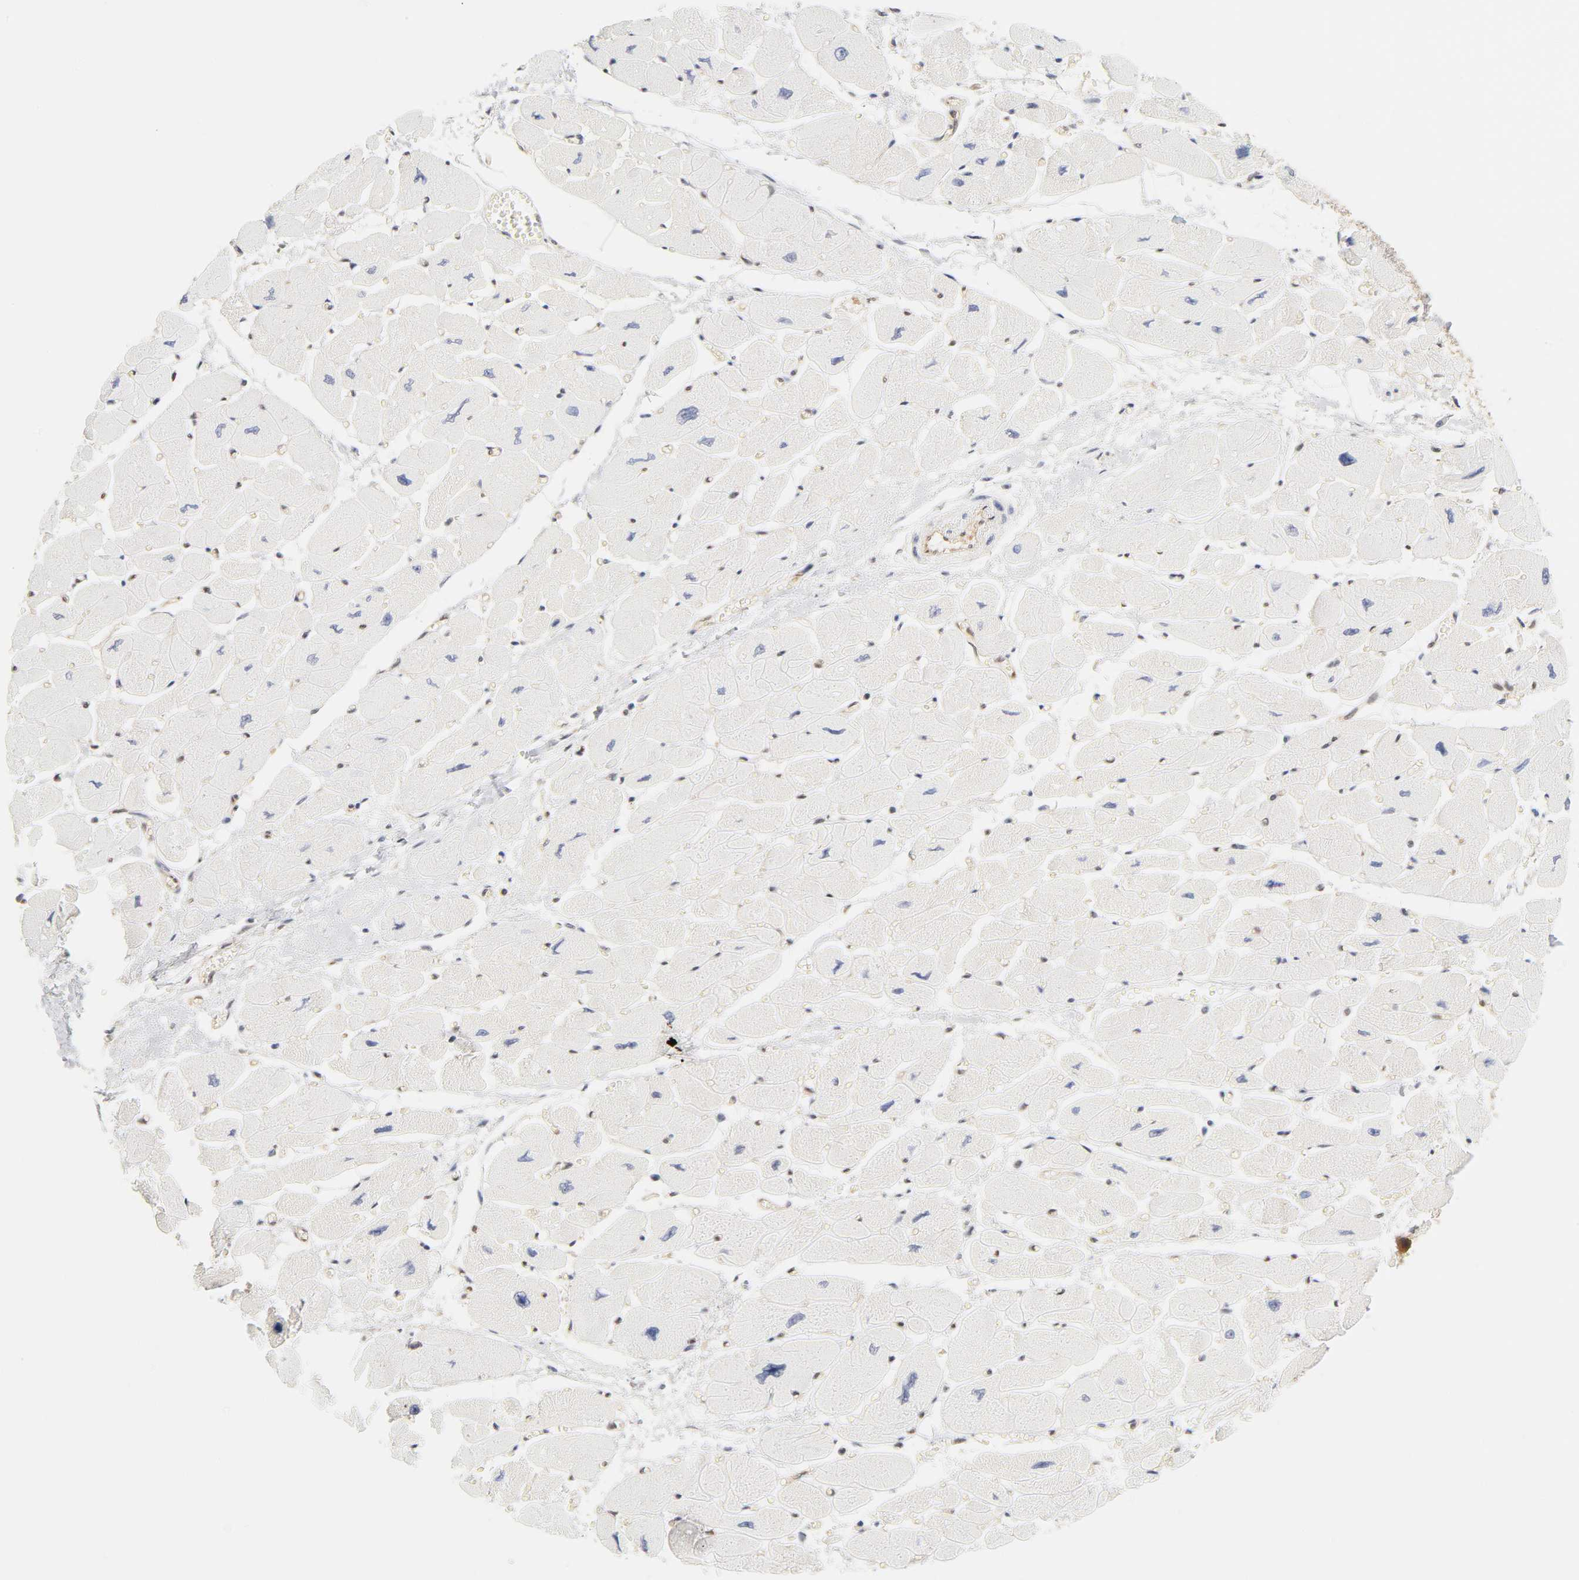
{"staining": {"intensity": "negative", "quantity": "none", "location": "none"}, "tissue": "heart muscle", "cell_type": "Cardiomyocytes", "image_type": "normal", "snomed": [{"axis": "morphology", "description": "Normal tissue, NOS"}, {"axis": "topography", "description": "Heart"}], "caption": "Immunohistochemistry of unremarkable human heart muscle exhibits no staining in cardiomyocytes.", "gene": "CDC37", "patient": {"sex": "female", "age": 54}}